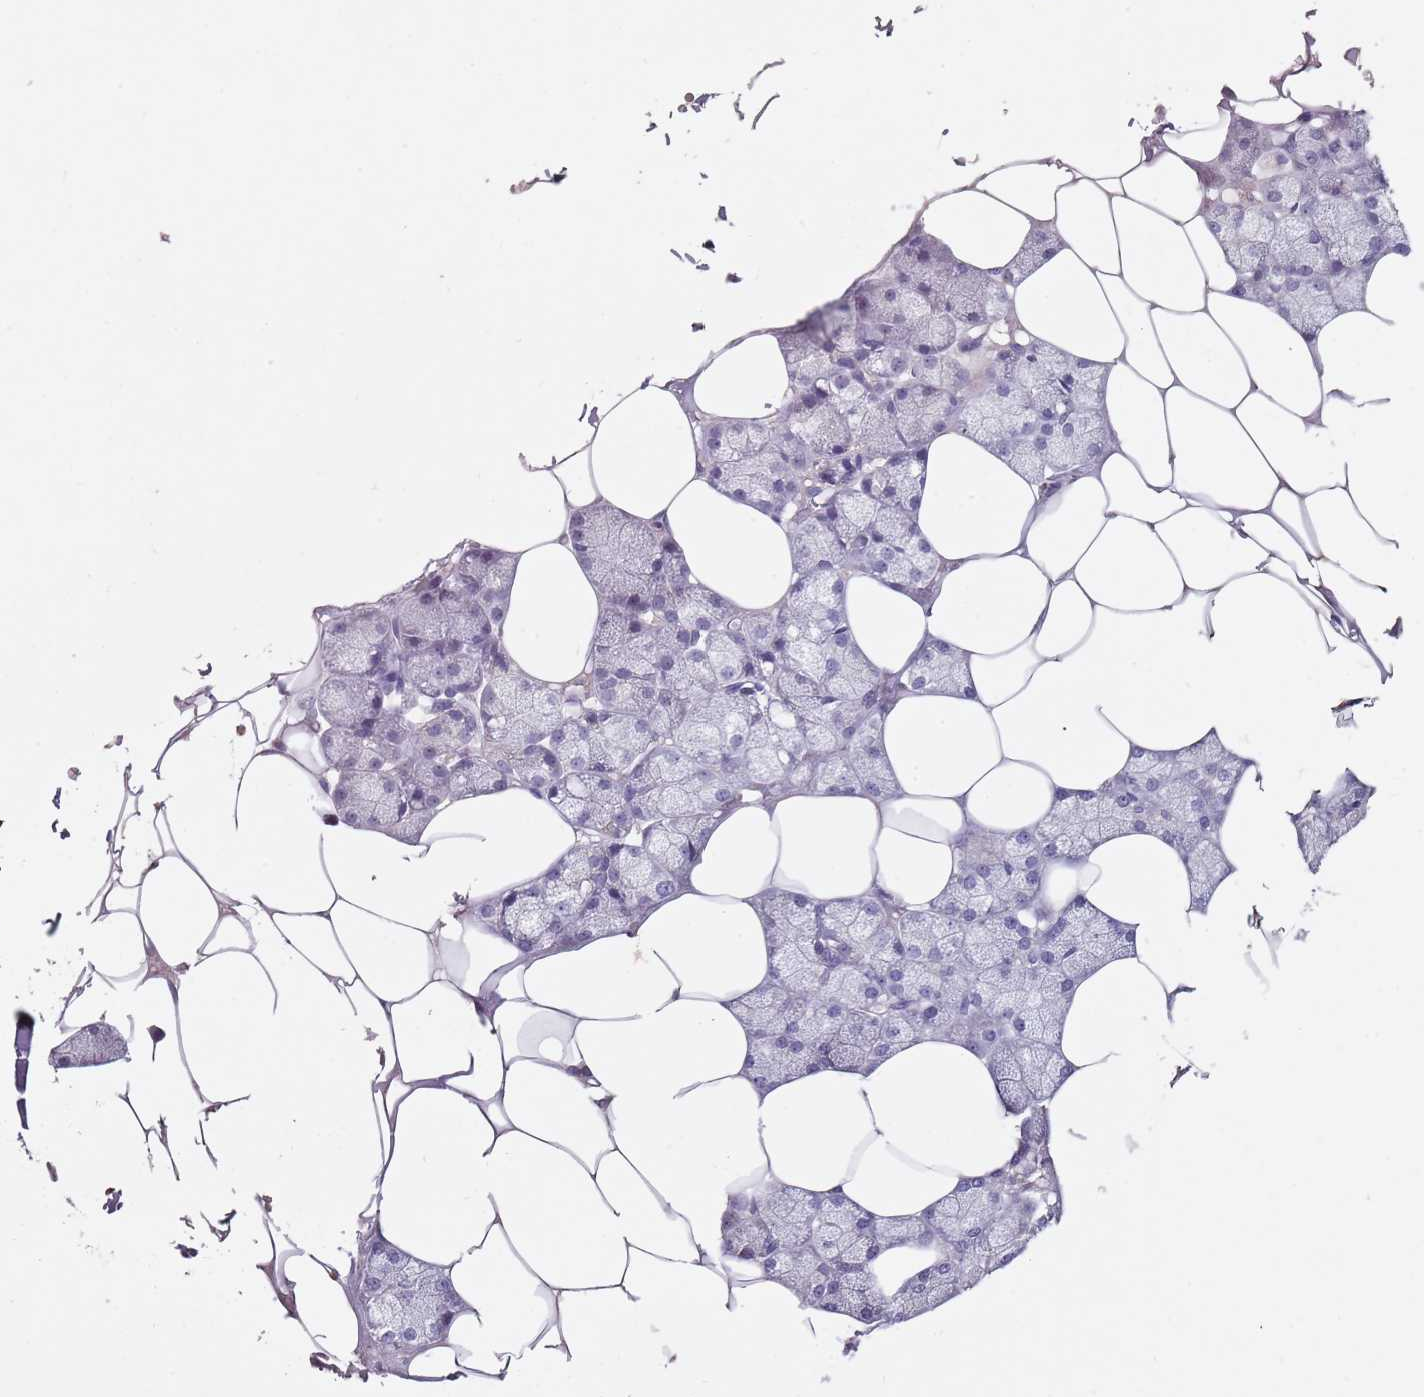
{"staining": {"intensity": "moderate", "quantity": "<25%", "location": "cytoplasmic/membranous"}, "tissue": "salivary gland", "cell_type": "Glandular cells", "image_type": "normal", "snomed": [{"axis": "morphology", "description": "Normal tissue, NOS"}, {"axis": "topography", "description": "Salivary gland"}], "caption": "Protein analysis of benign salivary gland reveals moderate cytoplasmic/membranous staining in approximately <25% of glandular cells. Immunohistochemistry (ihc) stains the protein in brown and the nuclei are stained blue.", "gene": "NRDE2", "patient": {"sex": "male", "age": 62}}